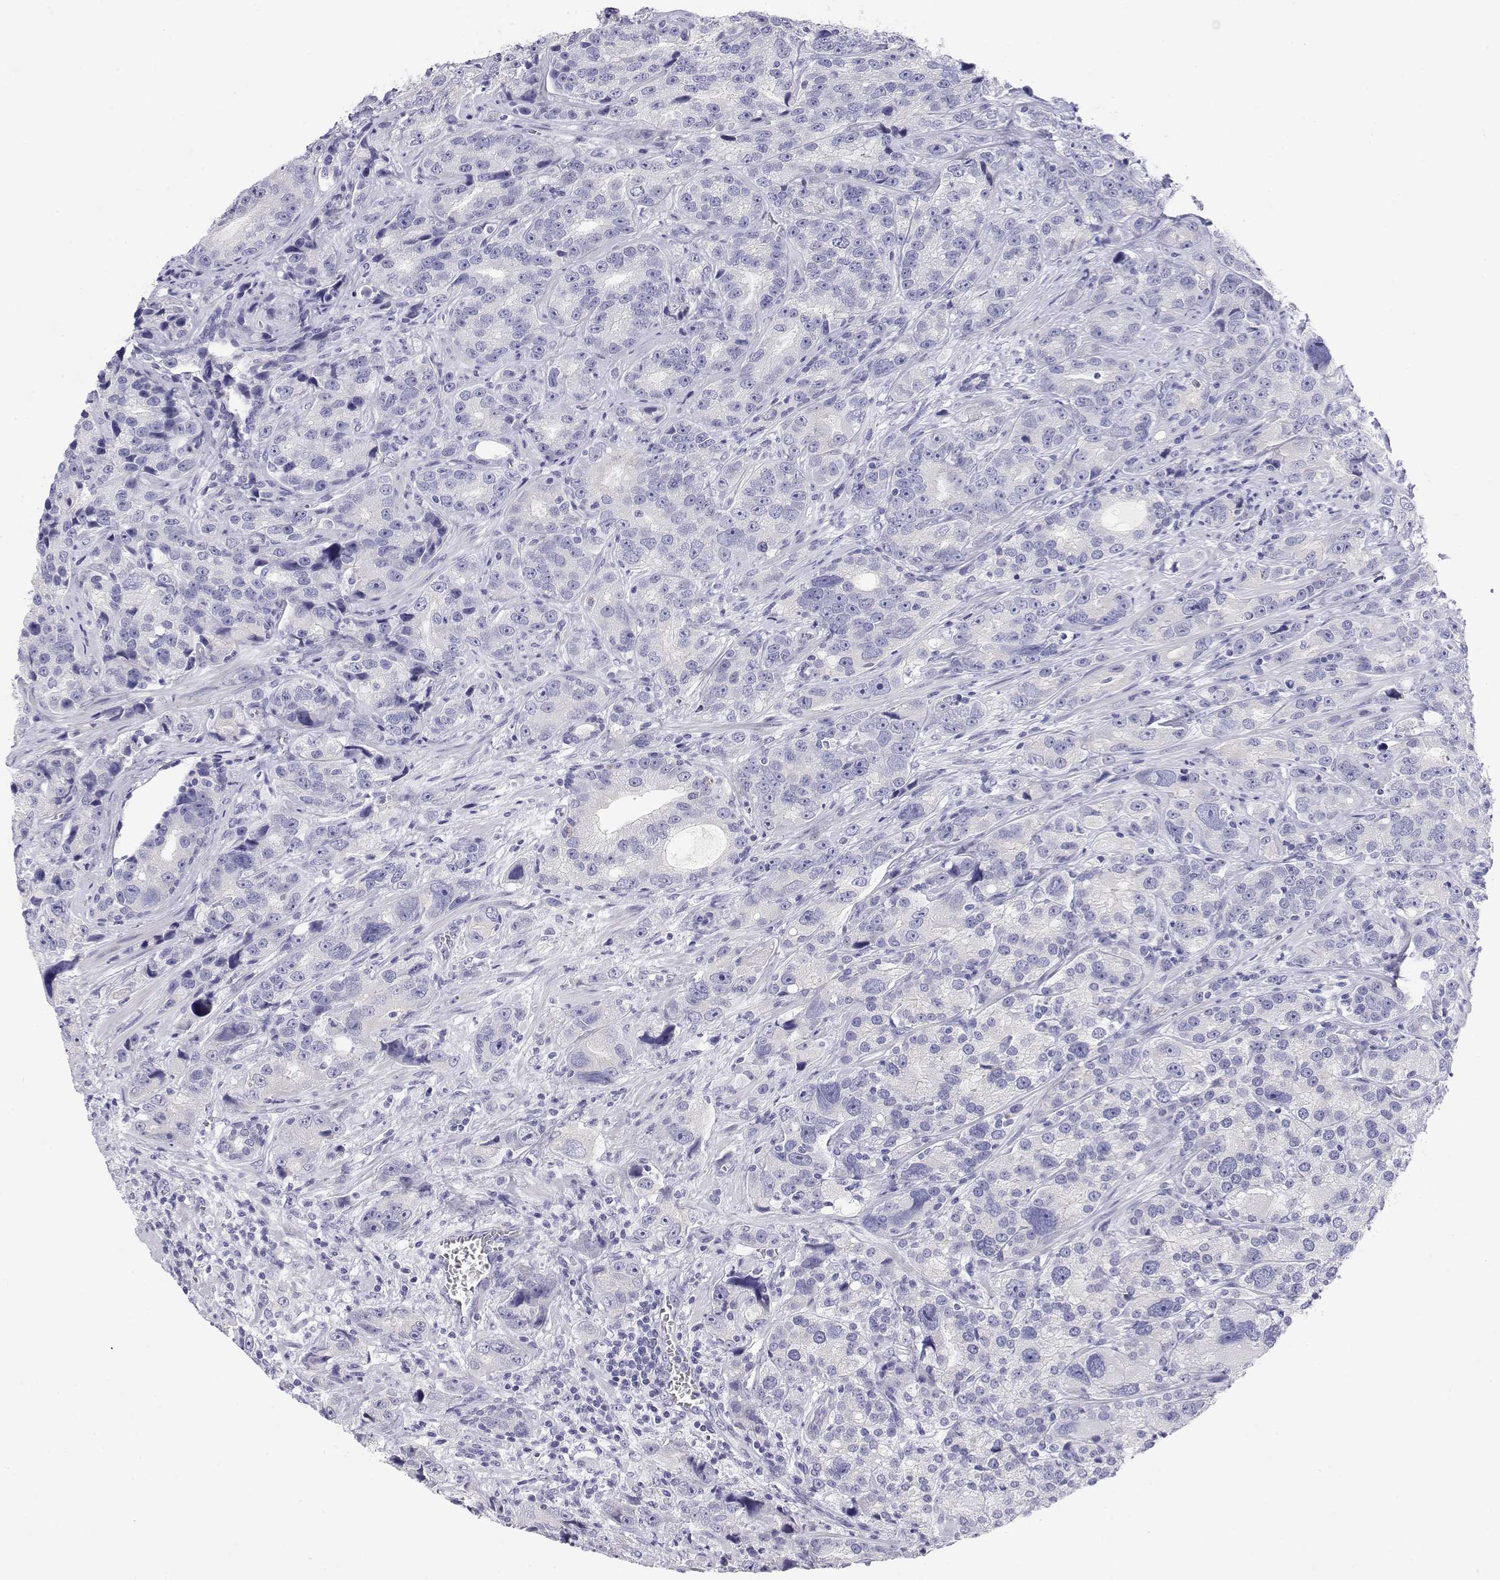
{"staining": {"intensity": "negative", "quantity": "none", "location": "none"}, "tissue": "prostate cancer", "cell_type": "Tumor cells", "image_type": "cancer", "snomed": [{"axis": "morphology", "description": "Adenocarcinoma, NOS"}, {"axis": "topography", "description": "Prostate"}], "caption": "A high-resolution photomicrograph shows immunohistochemistry staining of prostate cancer (adenocarcinoma), which displays no significant positivity in tumor cells. (DAB (3,3'-diaminobenzidine) immunohistochemistry, high magnification).", "gene": "MISP", "patient": {"sex": "male", "age": 63}}